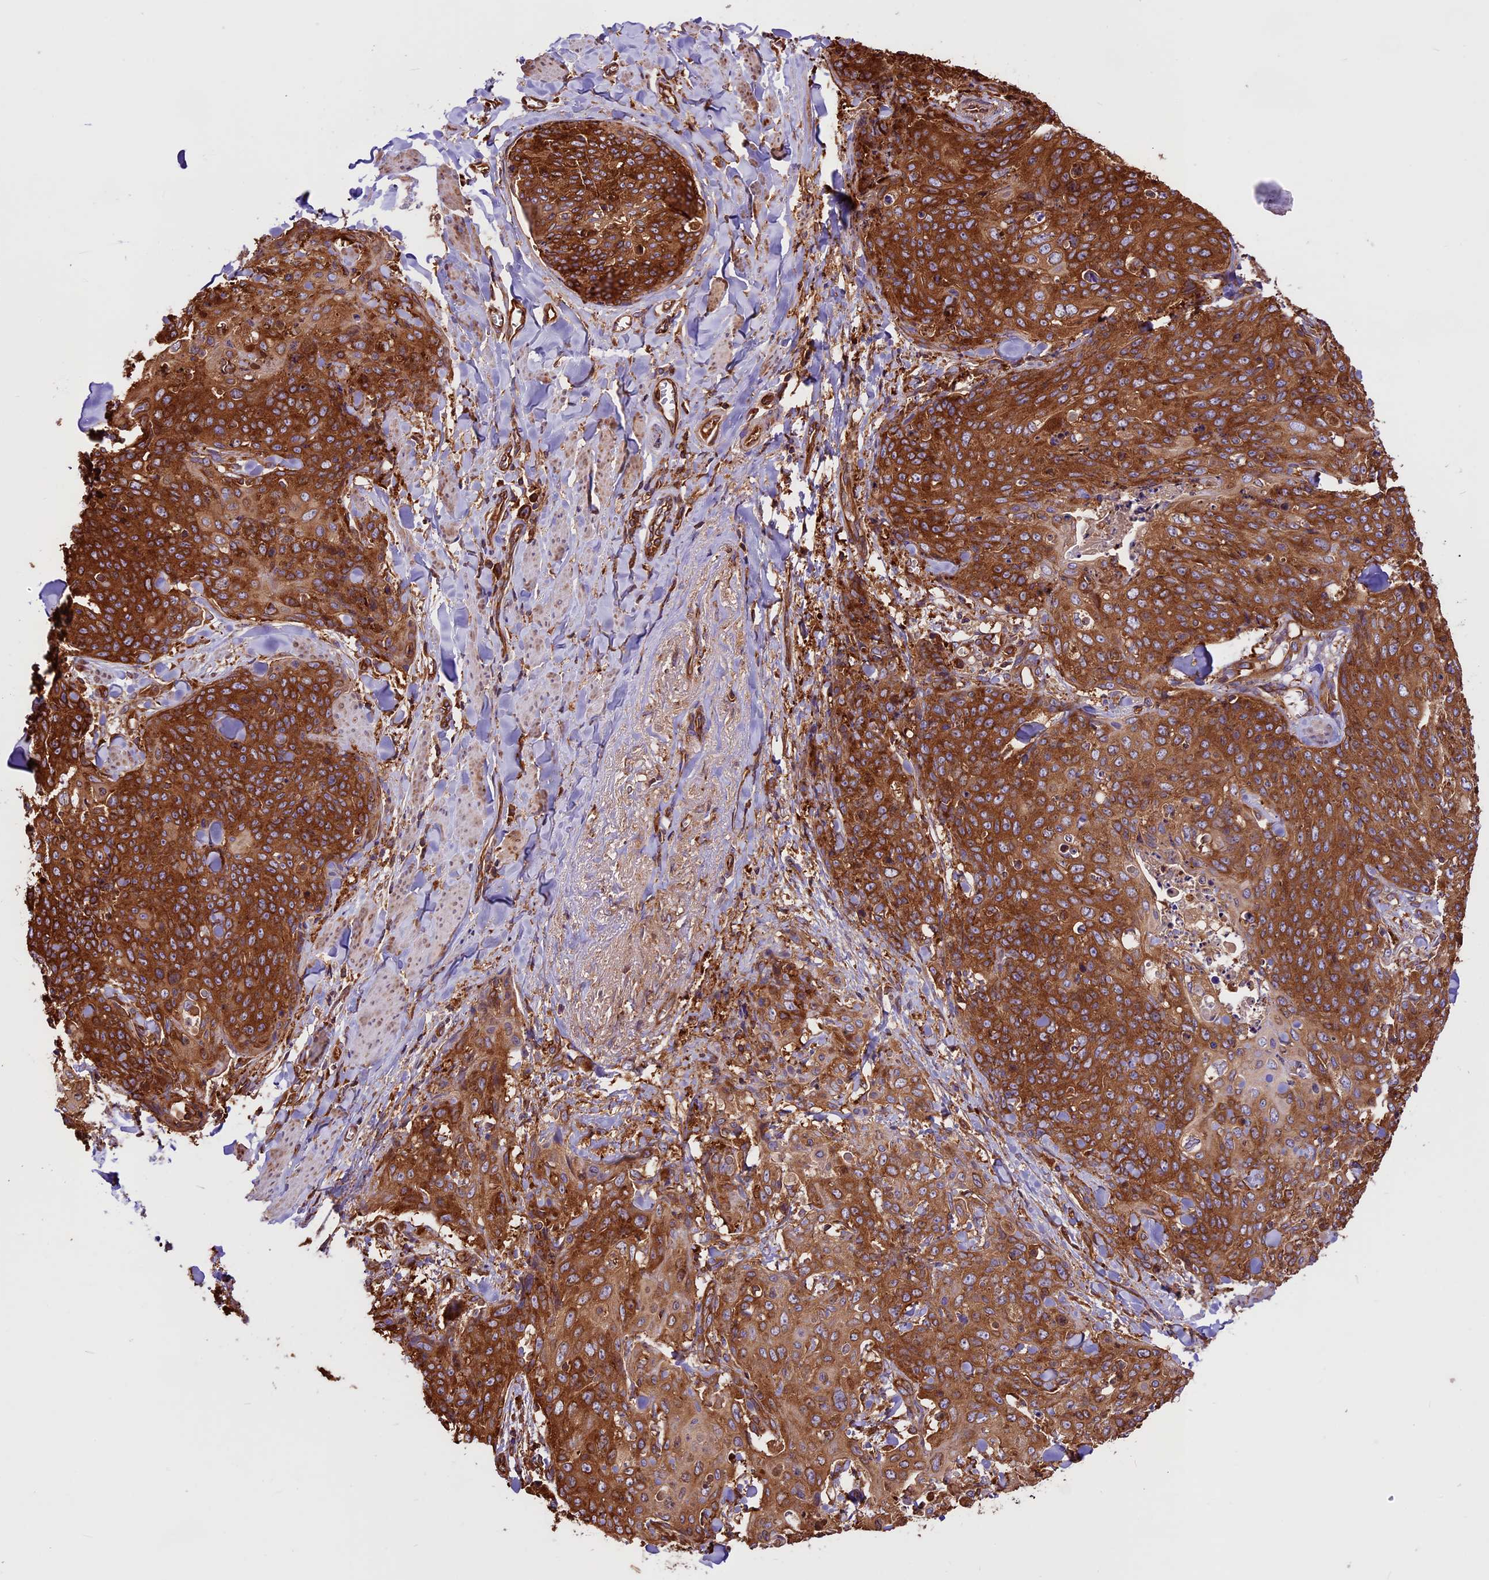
{"staining": {"intensity": "strong", "quantity": ">75%", "location": "cytoplasmic/membranous"}, "tissue": "skin cancer", "cell_type": "Tumor cells", "image_type": "cancer", "snomed": [{"axis": "morphology", "description": "Squamous cell carcinoma, NOS"}, {"axis": "topography", "description": "Skin"}, {"axis": "topography", "description": "Vulva"}], "caption": "Immunohistochemical staining of human skin squamous cell carcinoma exhibits high levels of strong cytoplasmic/membranous staining in about >75% of tumor cells.", "gene": "KARS1", "patient": {"sex": "female", "age": 85}}